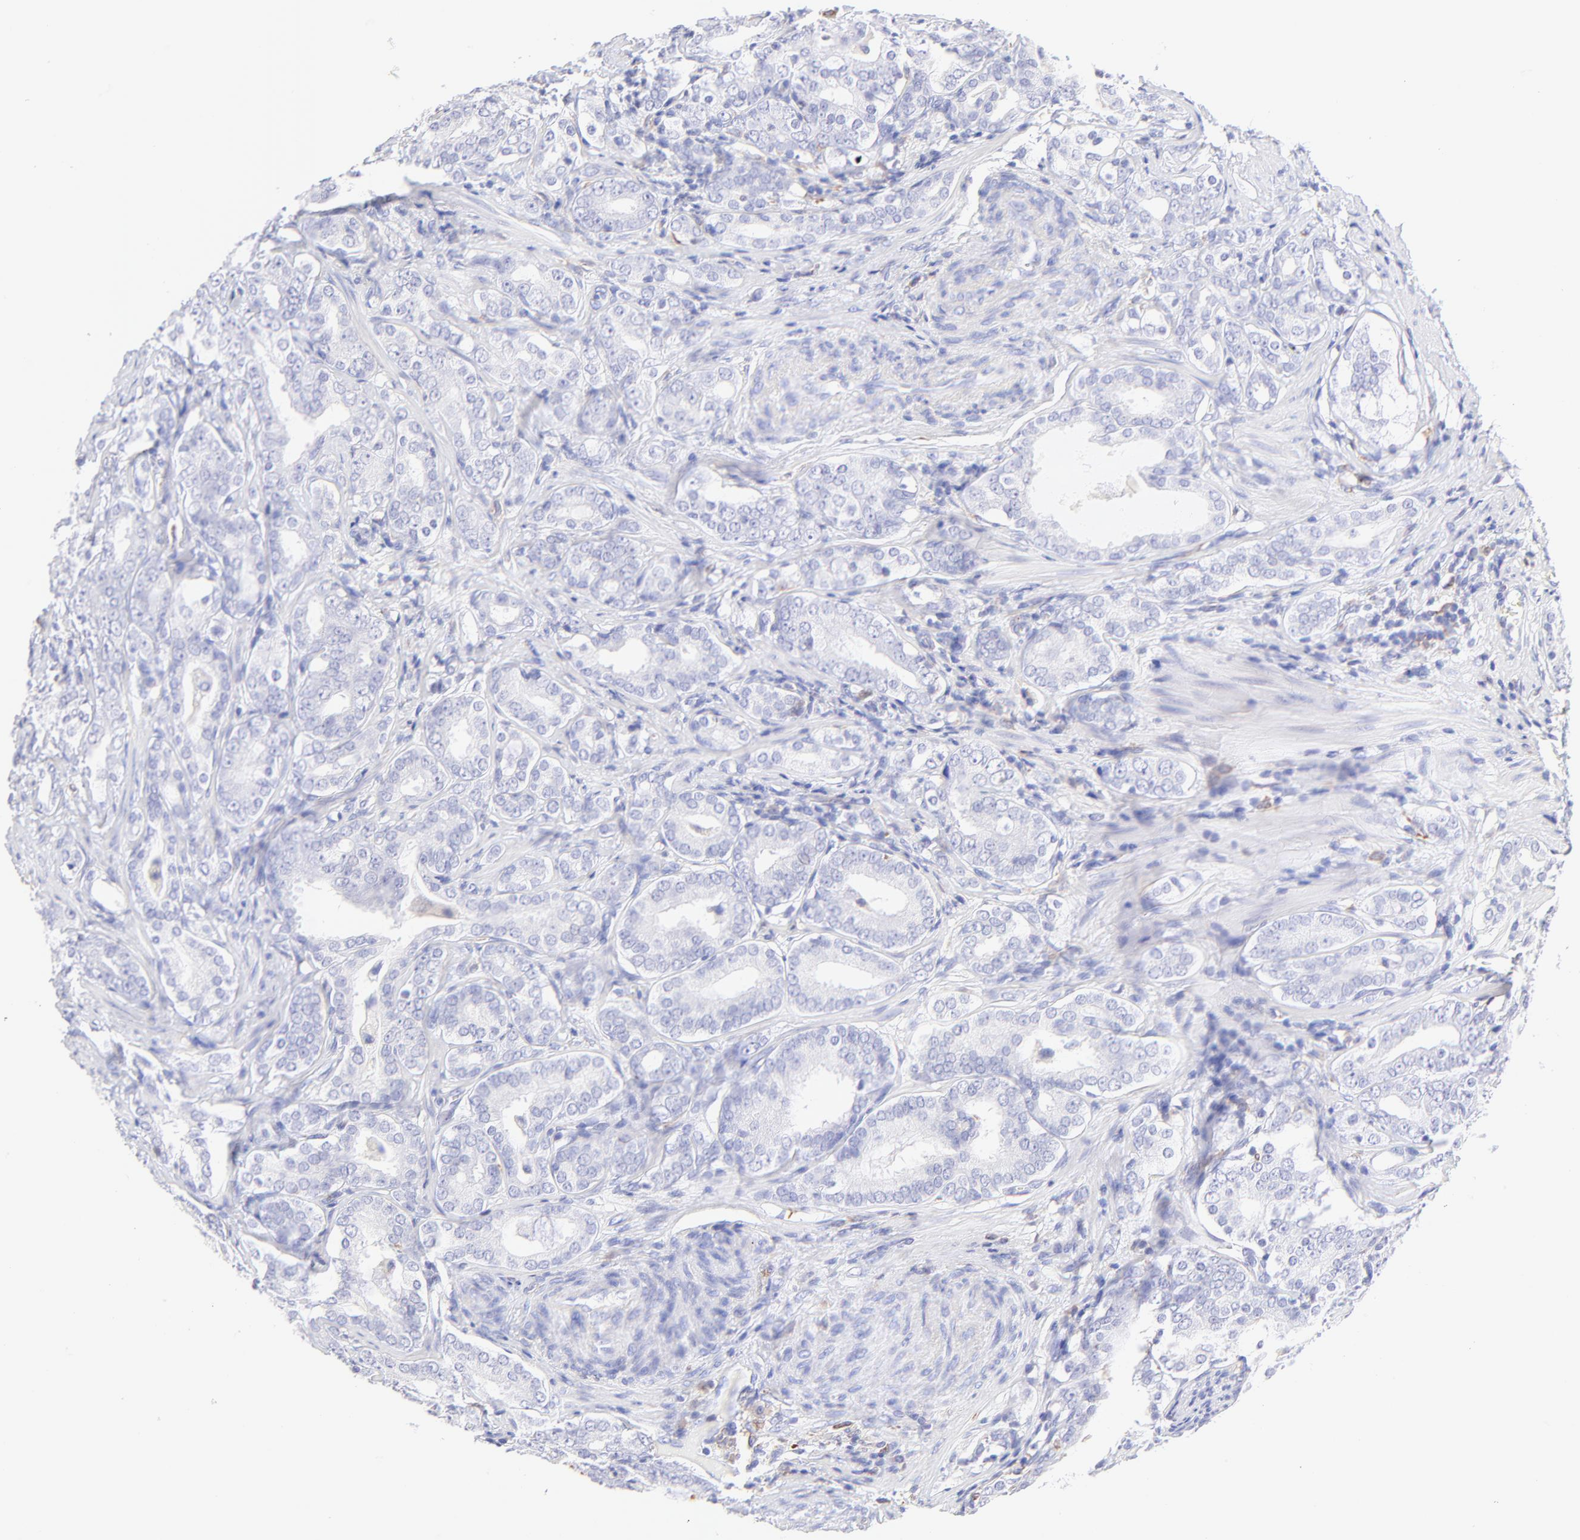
{"staining": {"intensity": "negative", "quantity": "none", "location": "none"}, "tissue": "prostate cancer", "cell_type": "Tumor cells", "image_type": "cancer", "snomed": [{"axis": "morphology", "description": "Adenocarcinoma, Low grade"}, {"axis": "topography", "description": "Prostate"}], "caption": "Micrograph shows no significant protein expression in tumor cells of prostate cancer (adenocarcinoma (low-grade)).", "gene": "IRAG2", "patient": {"sex": "male", "age": 59}}